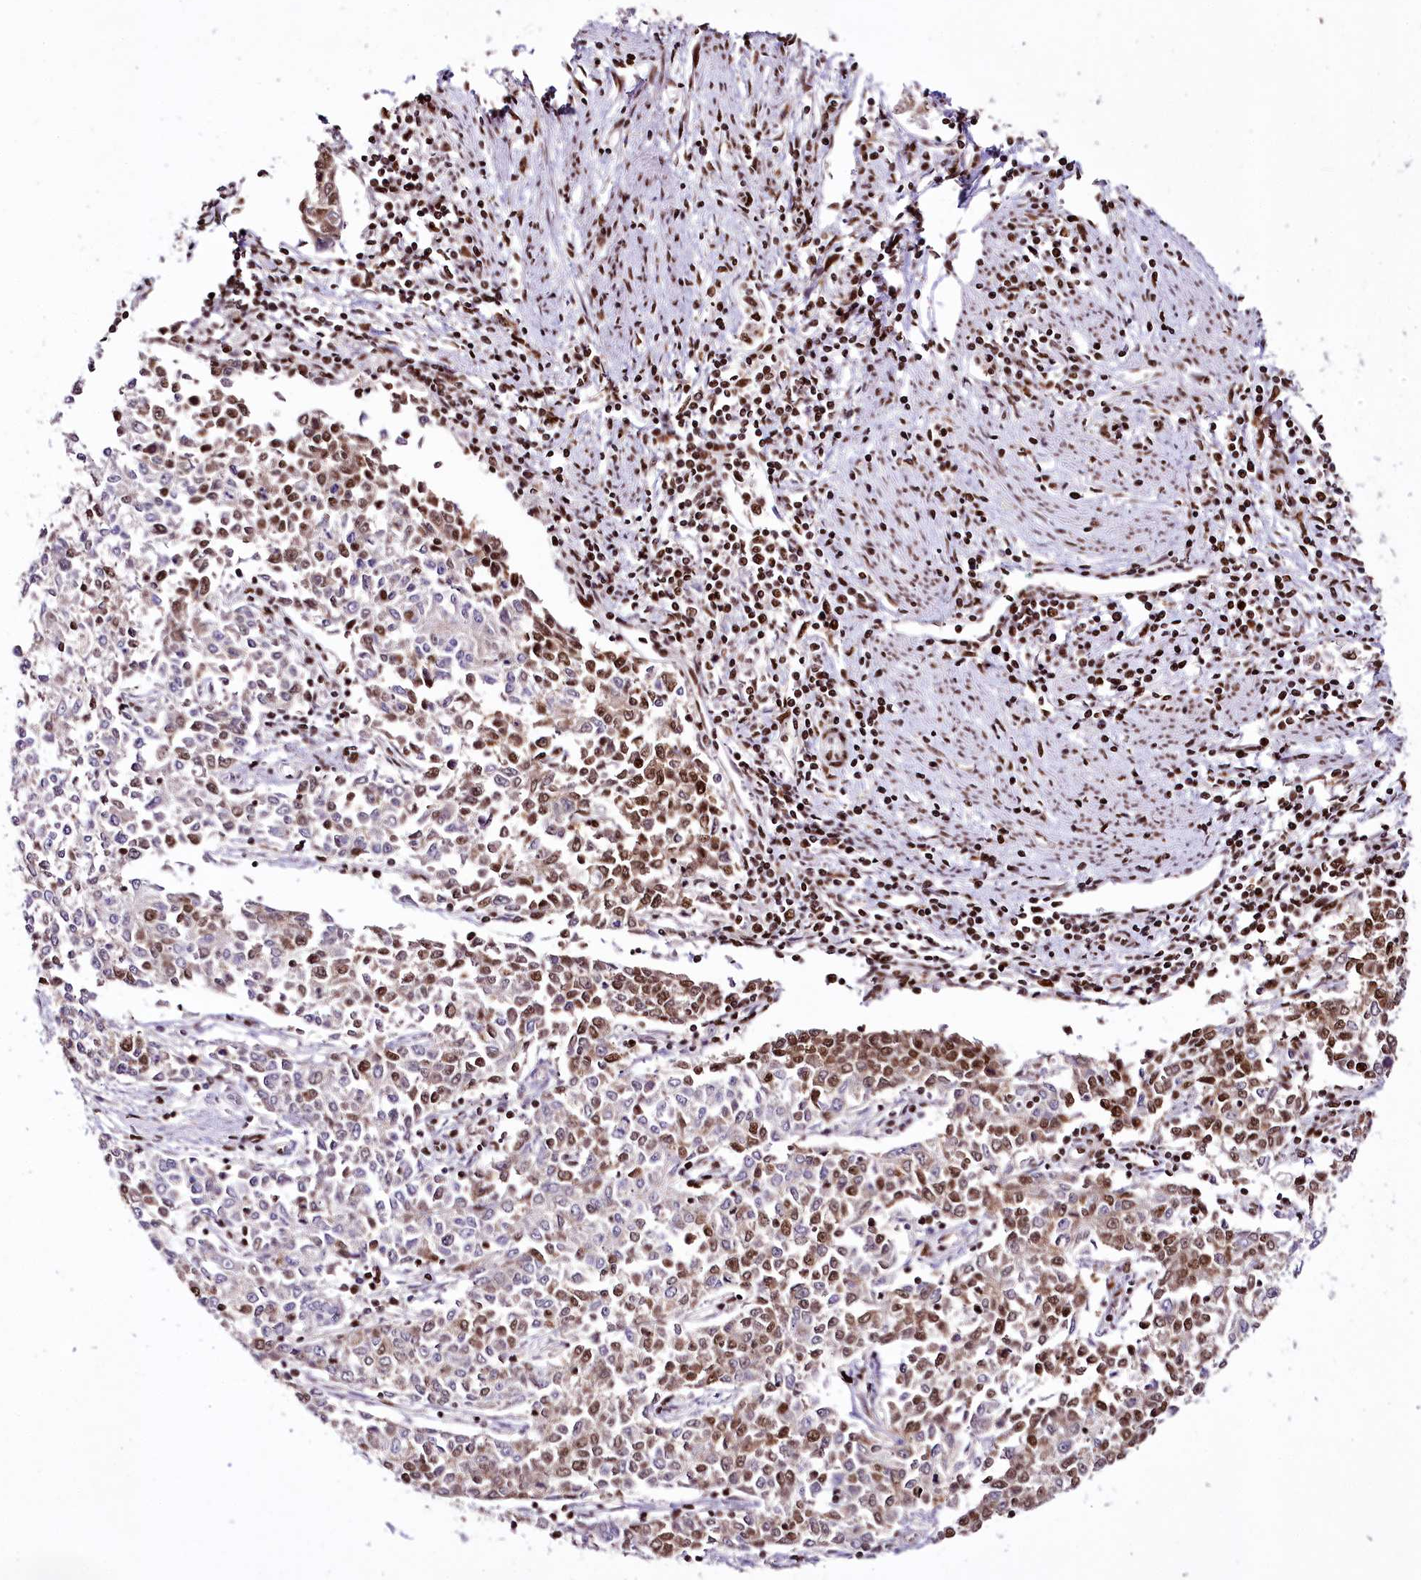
{"staining": {"intensity": "moderate", "quantity": "25%-75%", "location": "nuclear"}, "tissue": "endometrial cancer", "cell_type": "Tumor cells", "image_type": "cancer", "snomed": [{"axis": "morphology", "description": "Adenocarcinoma, NOS"}, {"axis": "topography", "description": "Endometrium"}], "caption": "Protein positivity by immunohistochemistry demonstrates moderate nuclear expression in about 25%-75% of tumor cells in endometrial cancer (adenocarcinoma).", "gene": "SMARCE1", "patient": {"sex": "female", "age": 50}}